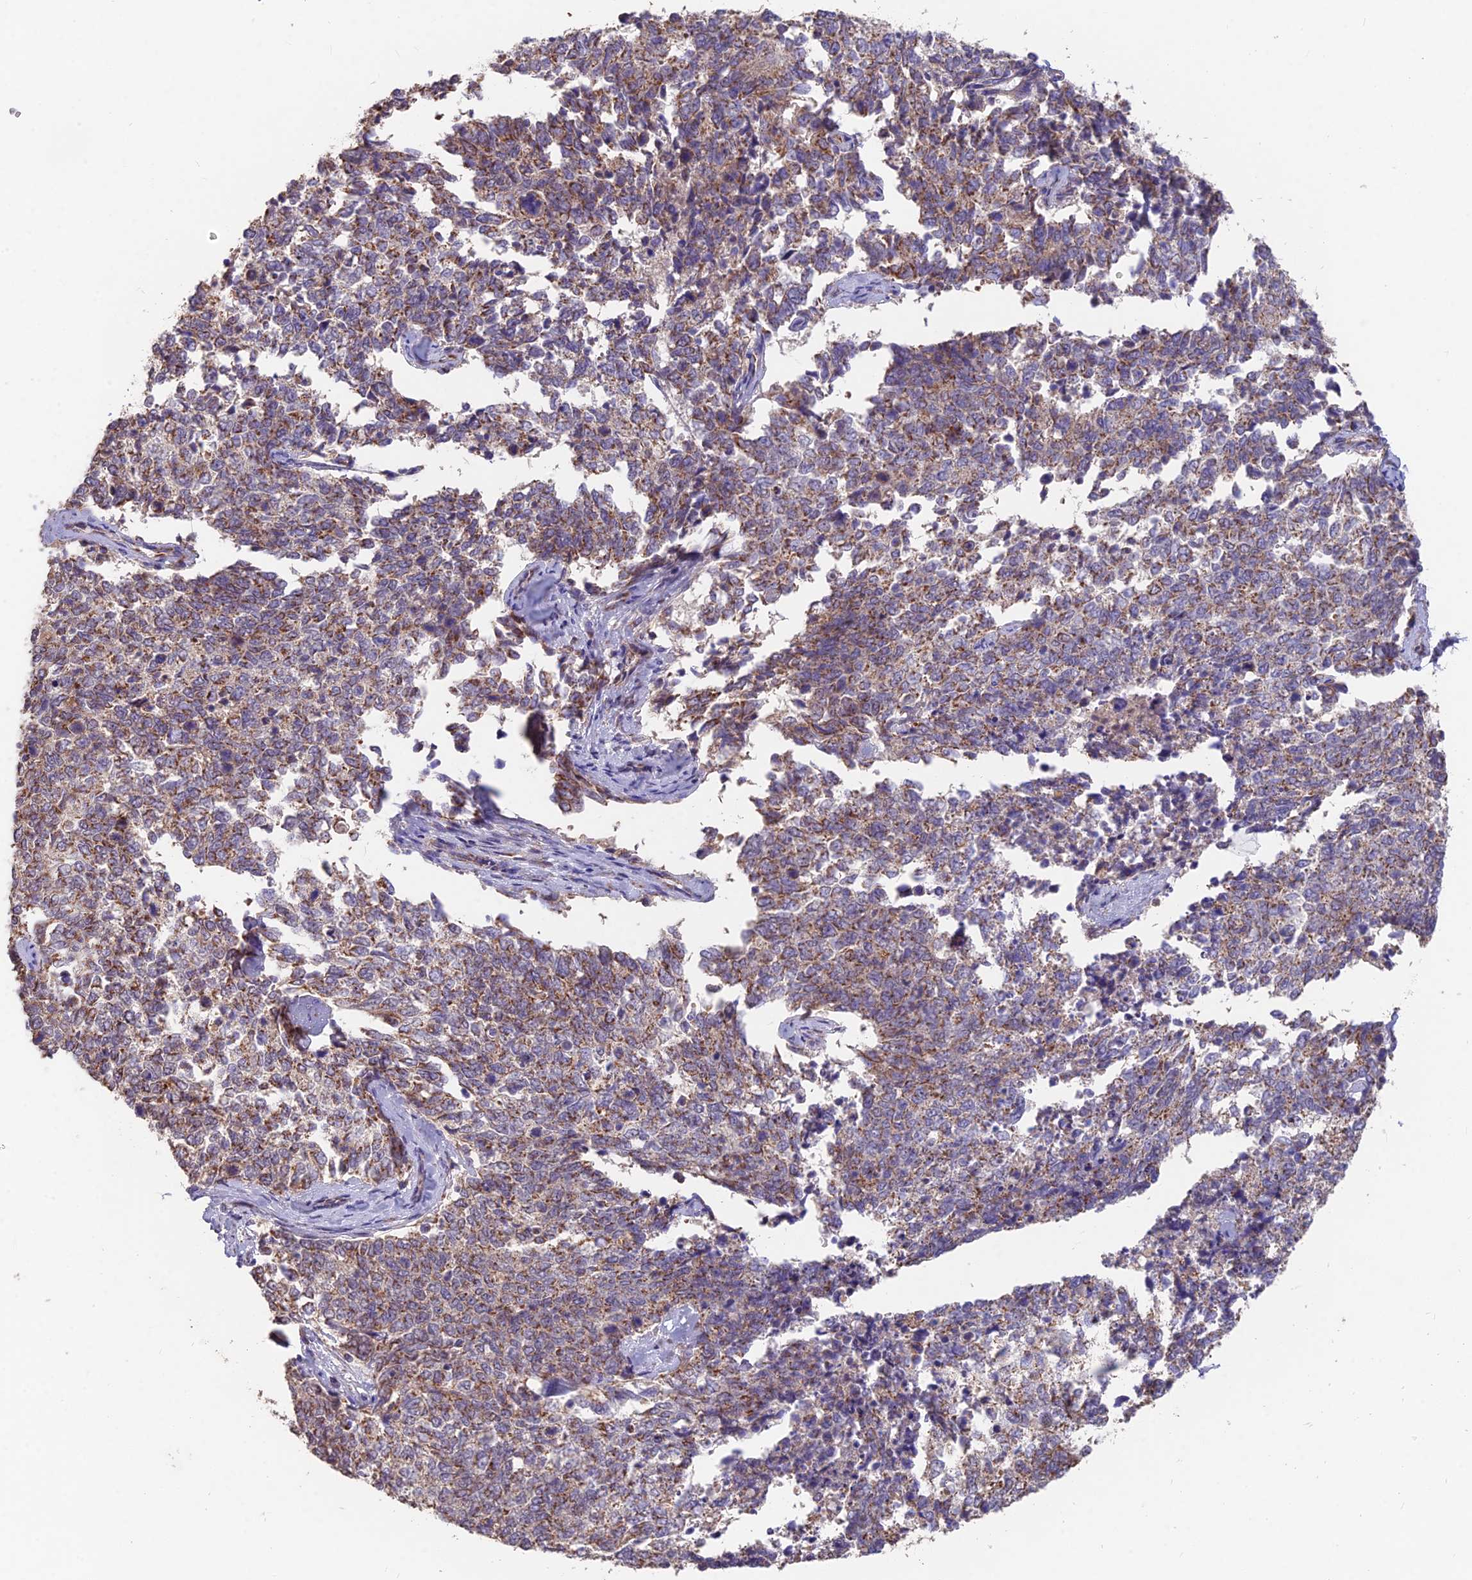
{"staining": {"intensity": "moderate", "quantity": "25%-75%", "location": "cytoplasmic/membranous"}, "tissue": "cervical cancer", "cell_type": "Tumor cells", "image_type": "cancer", "snomed": [{"axis": "morphology", "description": "Squamous cell carcinoma, NOS"}, {"axis": "topography", "description": "Cervix"}], "caption": "A brown stain shows moderate cytoplasmic/membranous expression of a protein in human squamous cell carcinoma (cervical) tumor cells. (brown staining indicates protein expression, while blue staining denotes nuclei).", "gene": "IFT22", "patient": {"sex": "female", "age": 63}}